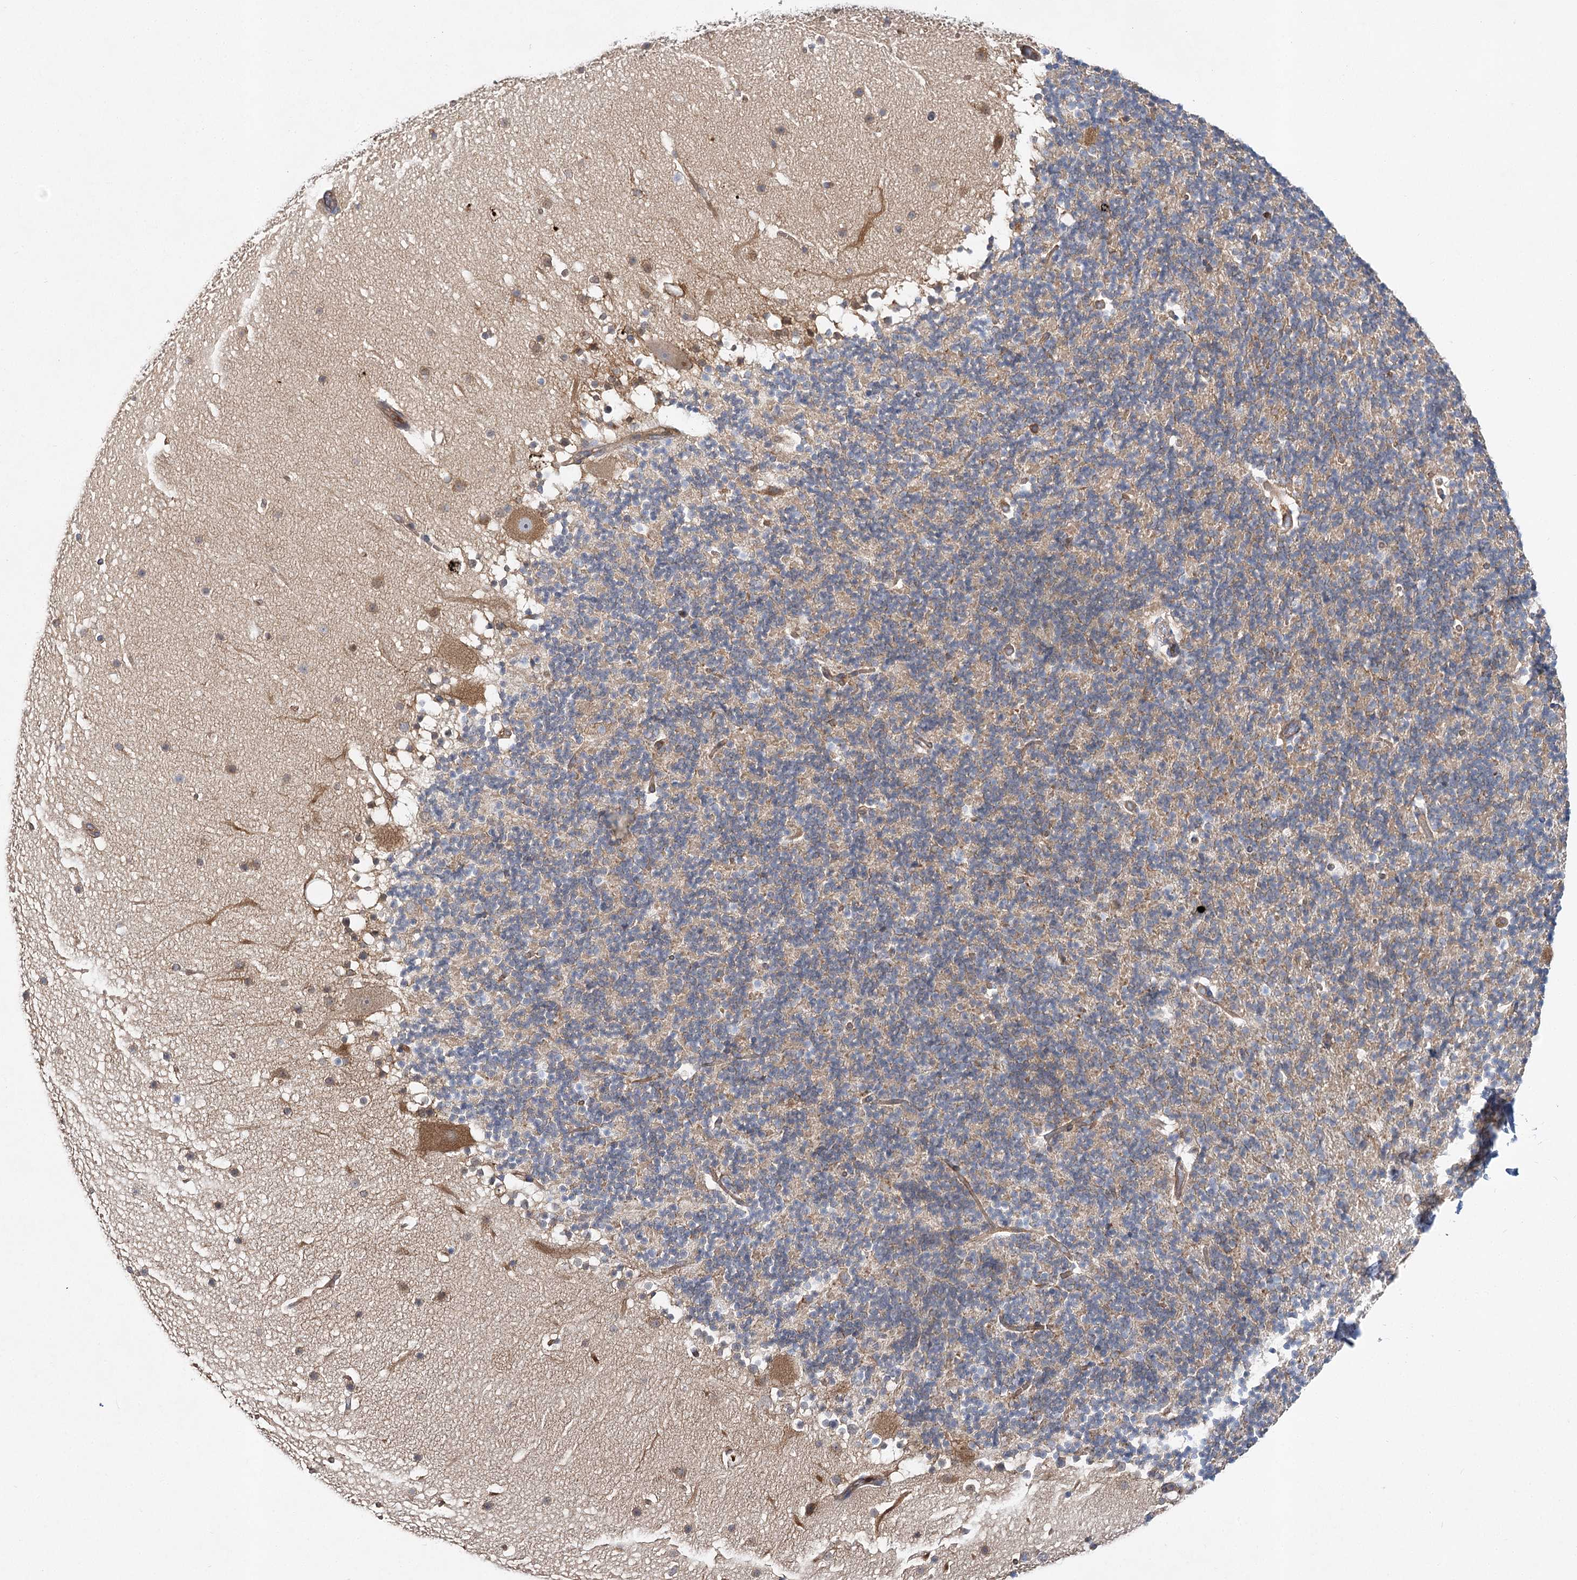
{"staining": {"intensity": "weak", "quantity": "25%-75%", "location": "cytoplasmic/membranous"}, "tissue": "cerebellum", "cell_type": "Cells in granular layer", "image_type": "normal", "snomed": [{"axis": "morphology", "description": "Normal tissue, NOS"}, {"axis": "topography", "description": "Cerebellum"}], "caption": "High-power microscopy captured an immunohistochemistry (IHC) photomicrograph of benign cerebellum, revealing weak cytoplasmic/membranous staining in about 25%-75% of cells in granular layer. The staining was performed using DAB to visualize the protein expression in brown, while the nuclei were stained in blue with hematoxylin (Magnification: 20x).", "gene": "ABRAXAS2", "patient": {"sex": "male", "age": 57}}